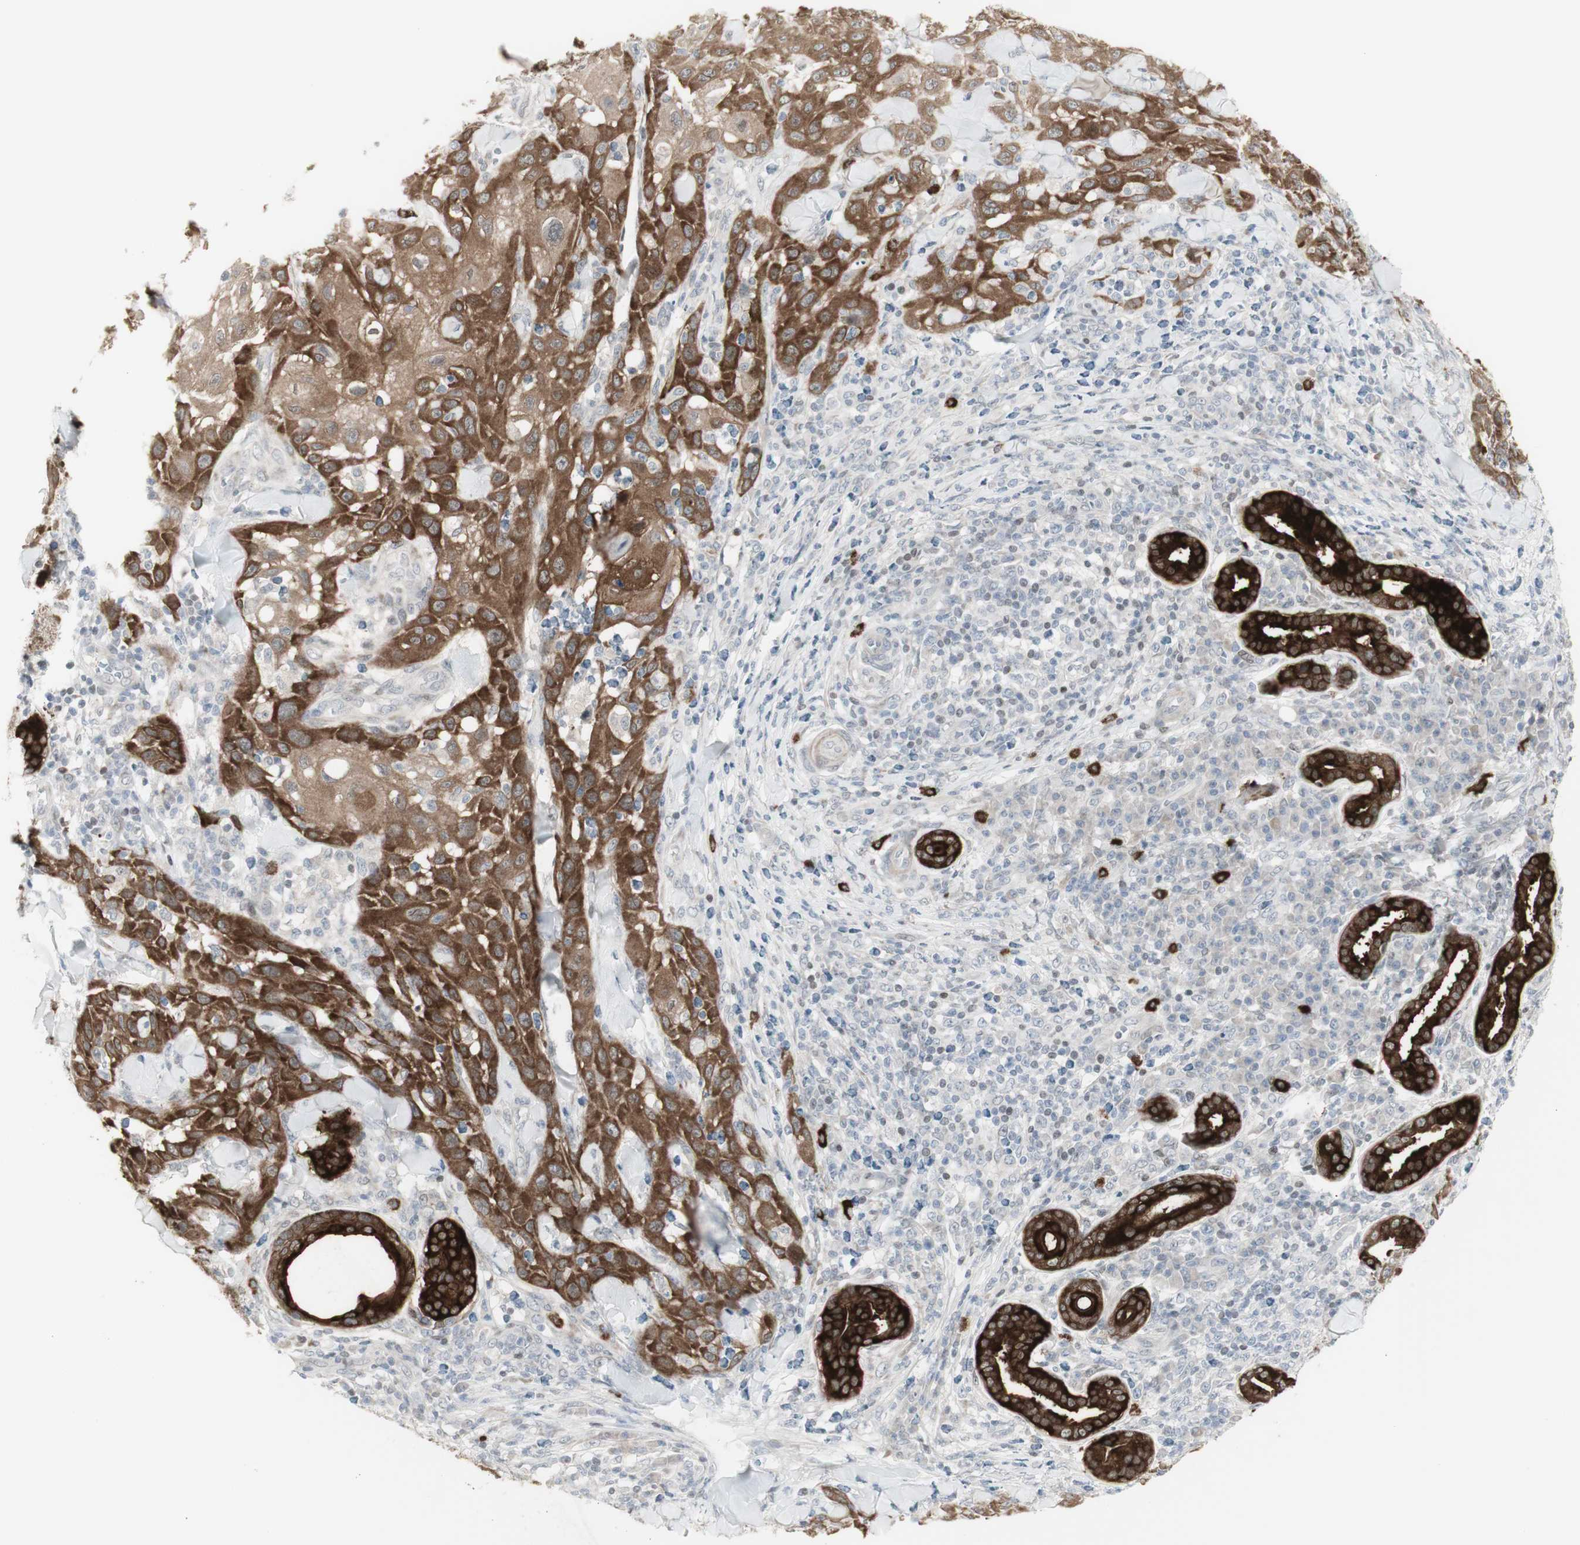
{"staining": {"intensity": "moderate", "quantity": ">75%", "location": "cytoplasmic/membranous"}, "tissue": "skin cancer", "cell_type": "Tumor cells", "image_type": "cancer", "snomed": [{"axis": "morphology", "description": "Squamous cell carcinoma, NOS"}, {"axis": "topography", "description": "Skin"}], "caption": "The histopathology image exhibits immunohistochemical staining of skin squamous cell carcinoma. There is moderate cytoplasmic/membranous positivity is appreciated in about >75% of tumor cells.", "gene": "C1orf116", "patient": {"sex": "male", "age": 24}}